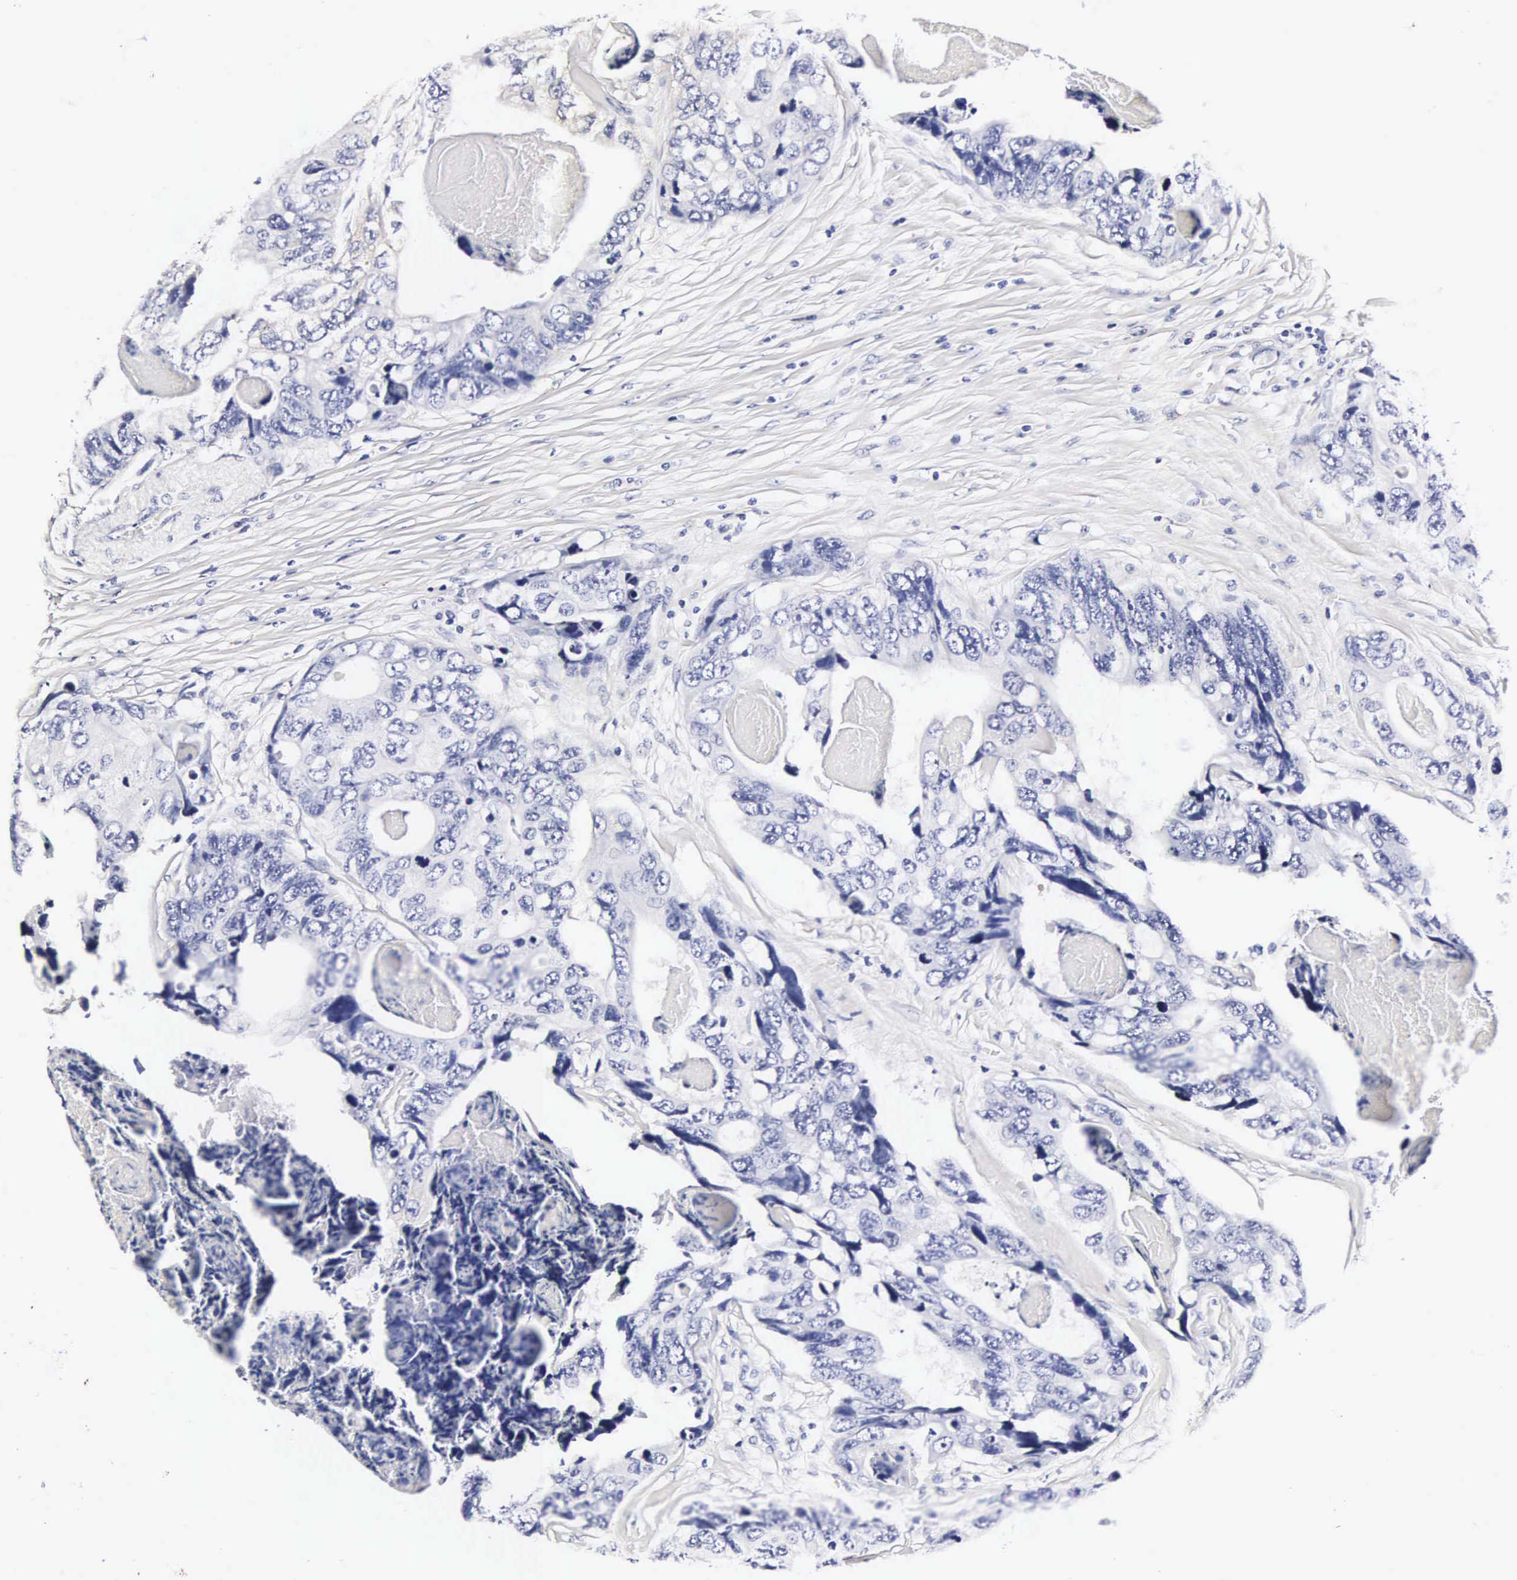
{"staining": {"intensity": "negative", "quantity": "none", "location": "none"}, "tissue": "colorectal cancer", "cell_type": "Tumor cells", "image_type": "cancer", "snomed": [{"axis": "morphology", "description": "Adenocarcinoma, NOS"}, {"axis": "topography", "description": "Colon"}], "caption": "DAB (3,3'-diaminobenzidine) immunohistochemical staining of human colorectal cancer shows no significant expression in tumor cells.", "gene": "RNASE6", "patient": {"sex": "female", "age": 86}}